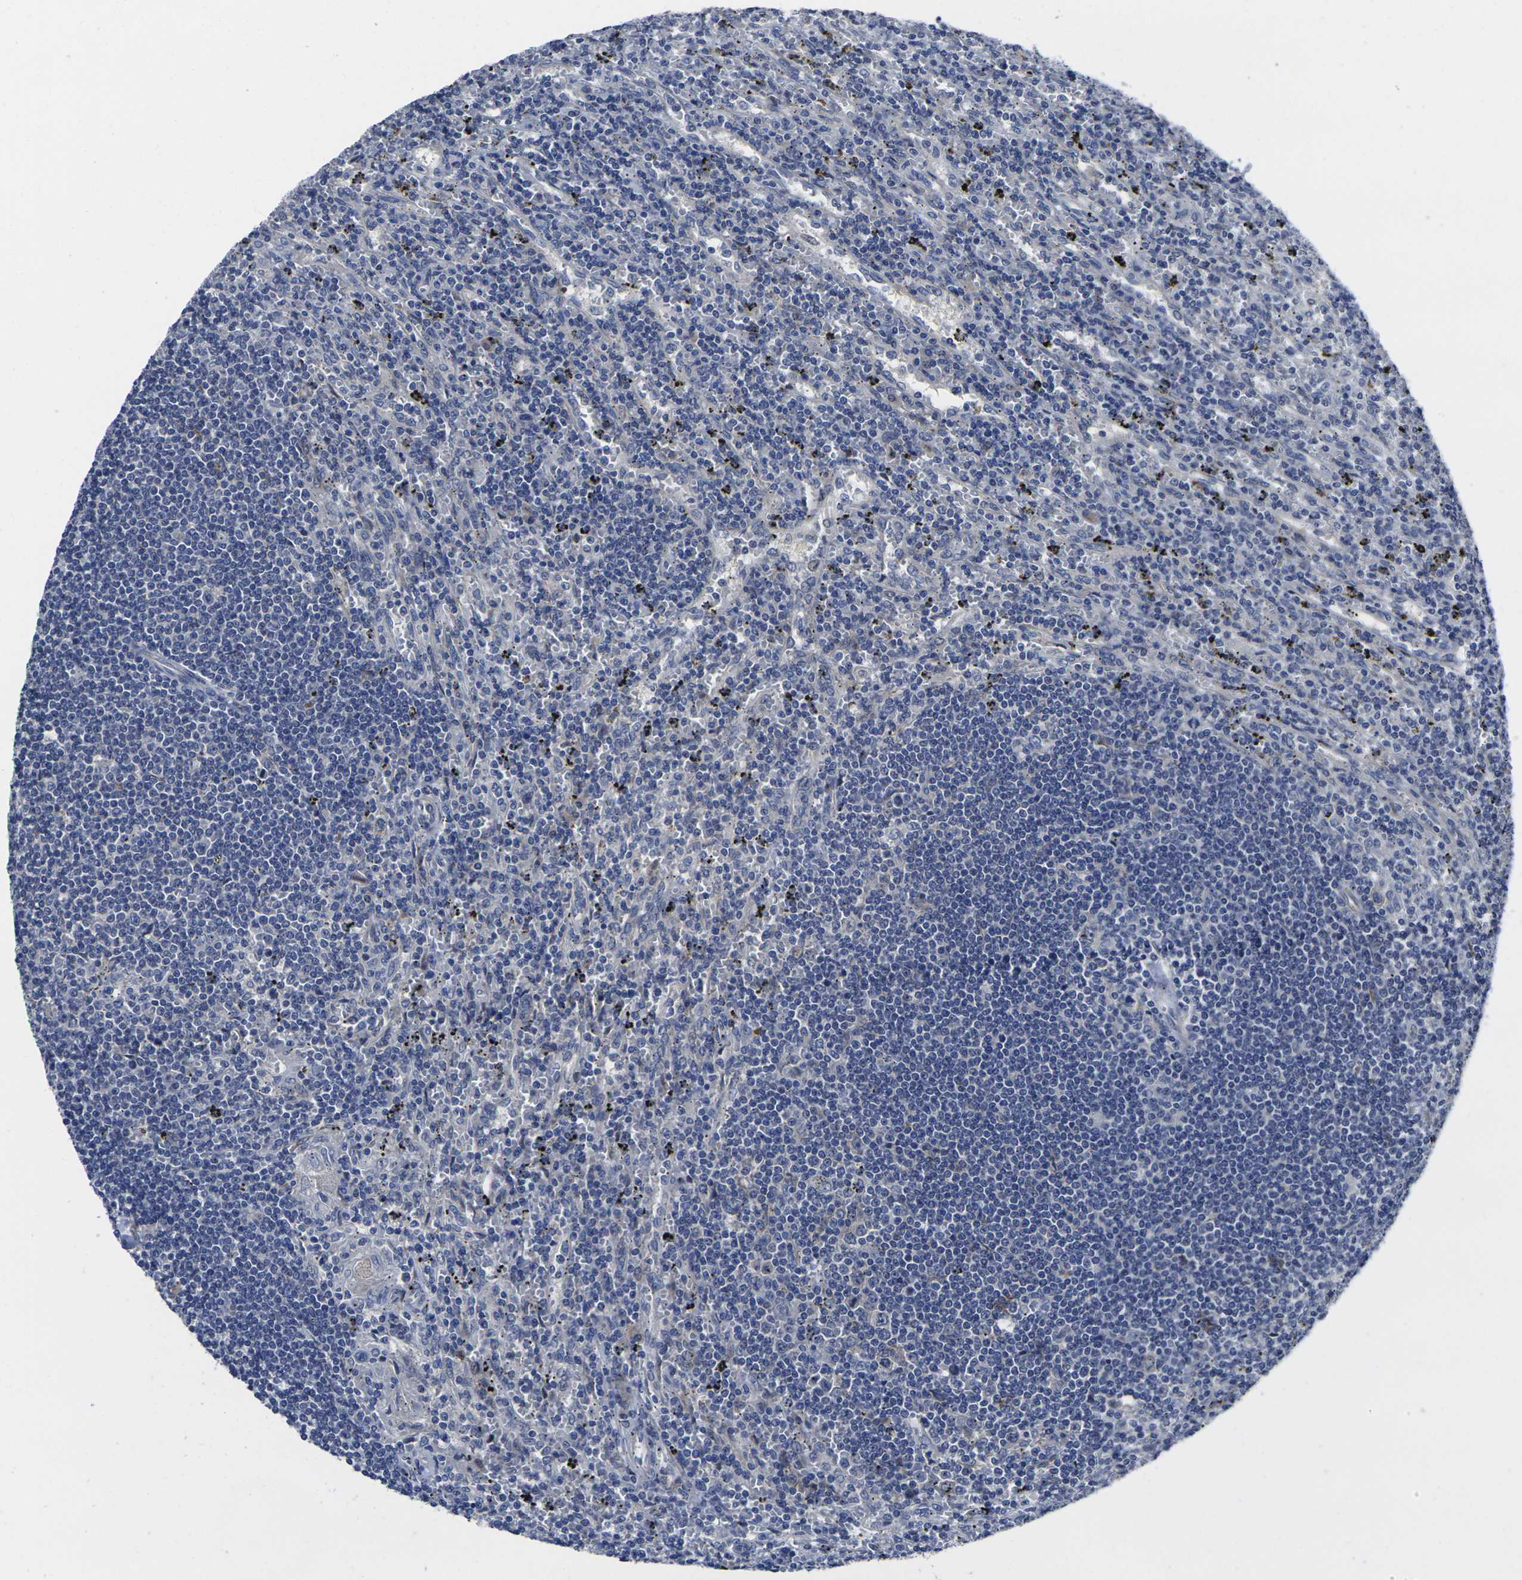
{"staining": {"intensity": "negative", "quantity": "none", "location": "none"}, "tissue": "lymphoma", "cell_type": "Tumor cells", "image_type": "cancer", "snomed": [{"axis": "morphology", "description": "Malignant lymphoma, non-Hodgkin's type, Low grade"}, {"axis": "topography", "description": "Spleen"}], "caption": "Immunohistochemistry (IHC) micrograph of human lymphoma stained for a protein (brown), which exhibits no positivity in tumor cells.", "gene": "CYP2C8", "patient": {"sex": "male", "age": 76}}